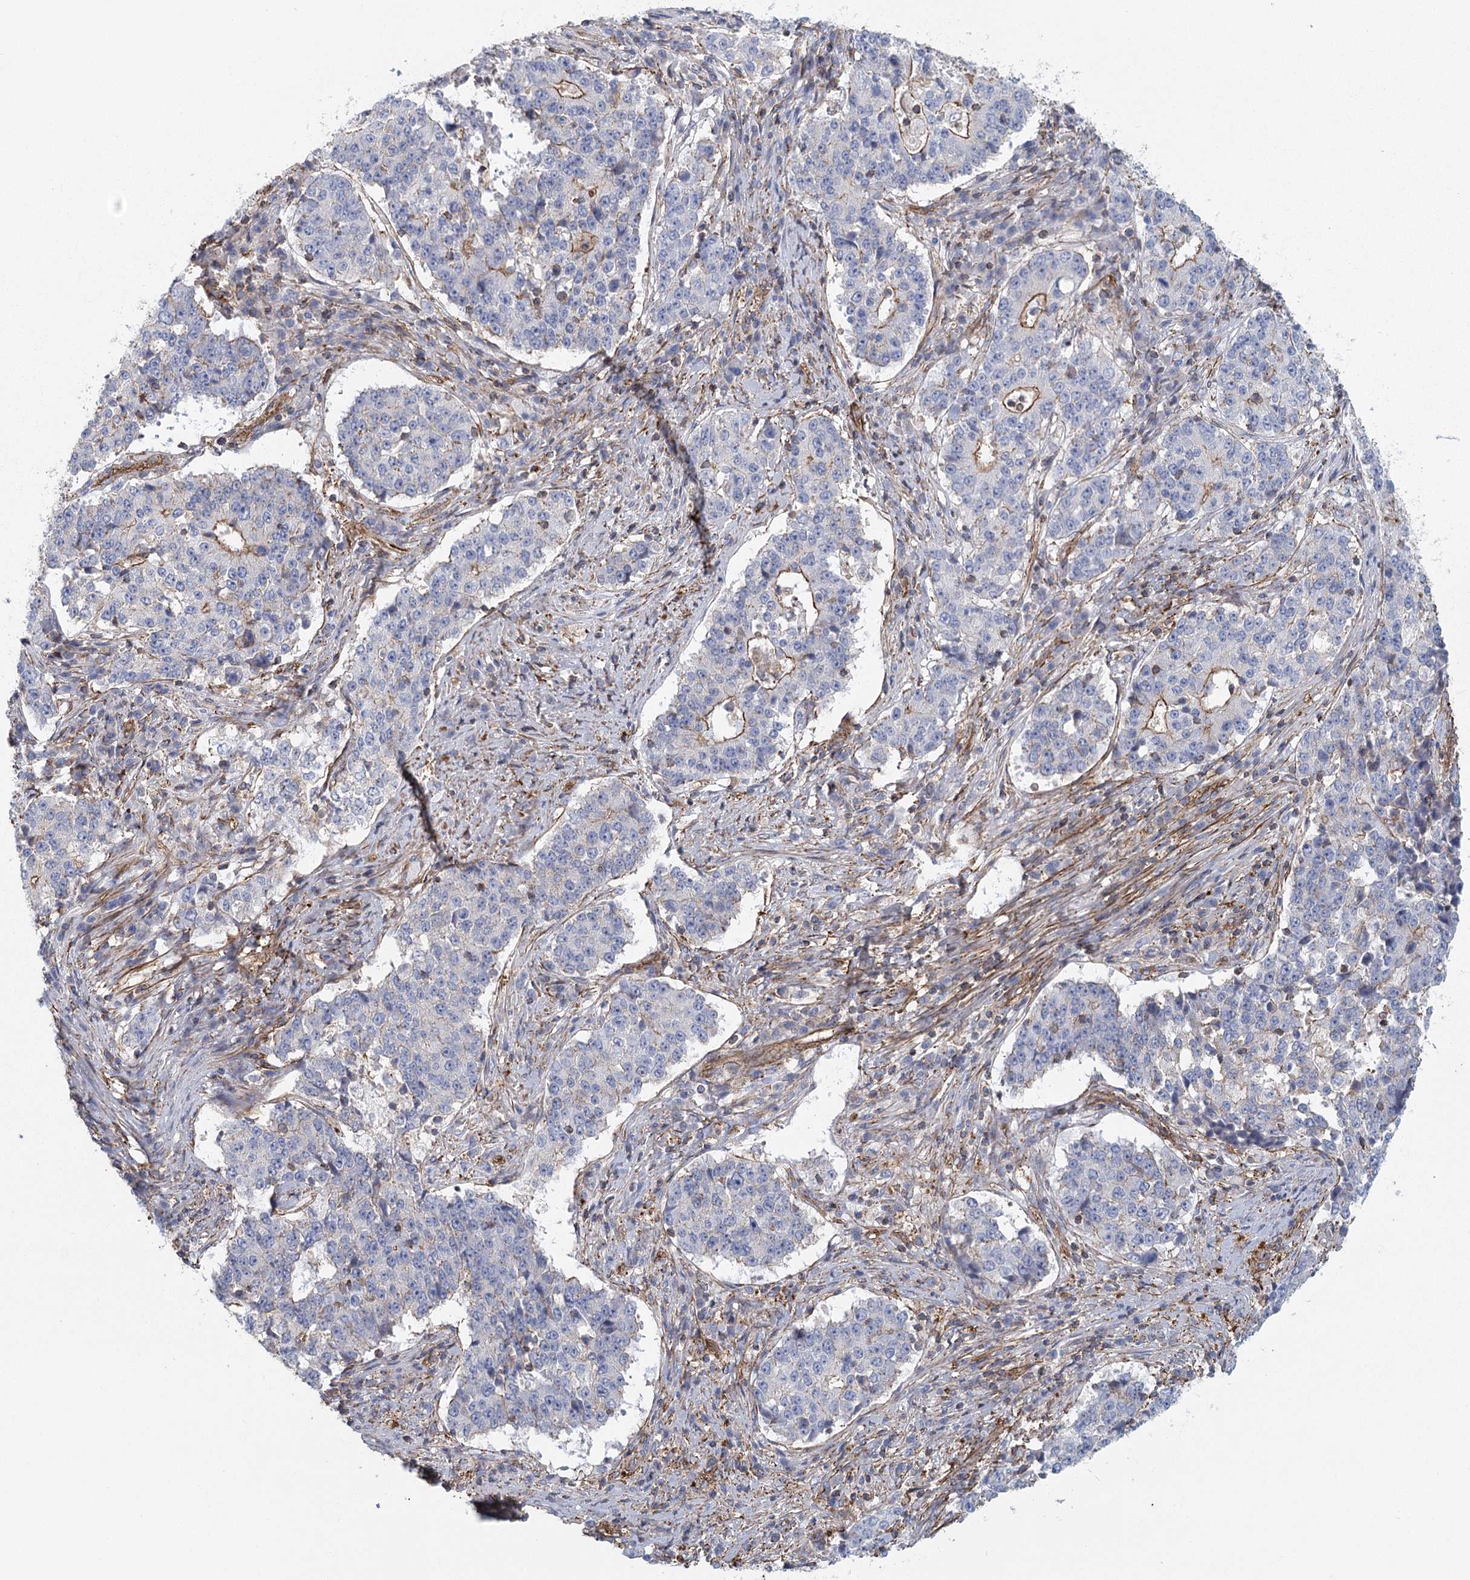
{"staining": {"intensity": "negative", "quantity": "none", "location": "none"}, "tissue": "stomach cancer", "cell_type": "Tumor cells", "image_type": "cancer", "snomed": [{"axis": "morphology", "description": "Adenocarcinoma, NOS"}, {"axis": "topography", "description": "Stomach"}], "caption": "Stomach adenocarcinoma was stained to show a protein in brown. There is no significant expression in tumor cells.", "gene": "IFT46", "patient": {"sex": "male", "age": 59}}